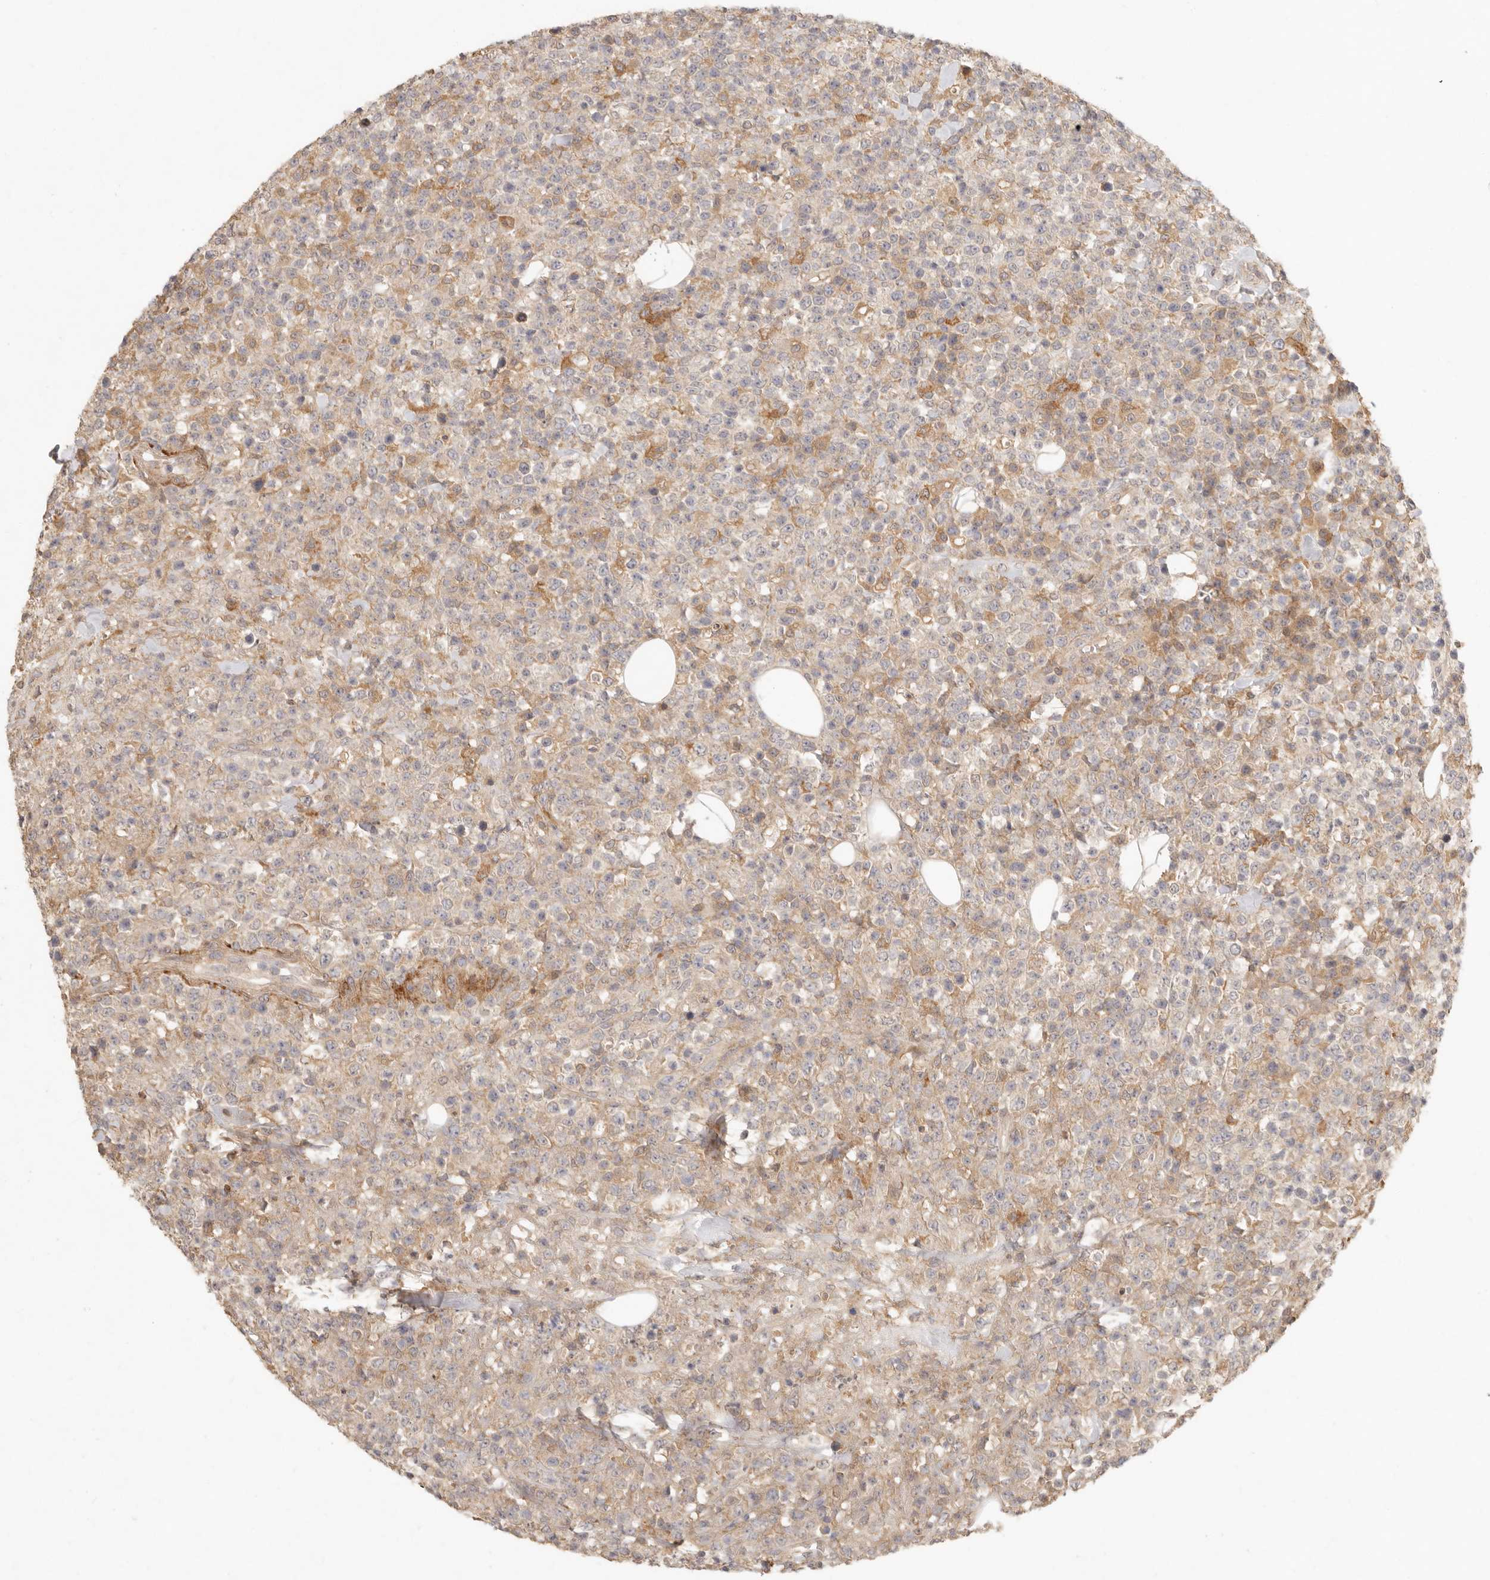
{"staining": {"intensity": "moderate", "quantity": "25%-75%", "location": "cytoplasmic/membranous"}, "tissue": "lymphoma", "cell_type": "Tumor cells", "image_type": "cancer", "snomed": [{"axis": "morphology", "description": "Malignant lymphoma, non-Hodgkin's type, High grade"}, {"axis": "topography", "description": "Colon"}], "caption": "Immunohistochemical staining of human malignant lymphoma, non-Hodgkin's type (high-grade) displays medium levels of moderate cytoplasmic/membranous staining in about 25%-75% of tumor cells. Nuclei are stained in blue.", "gene": "VIPR1", "patient": {"sex": "female", "age": 53}}